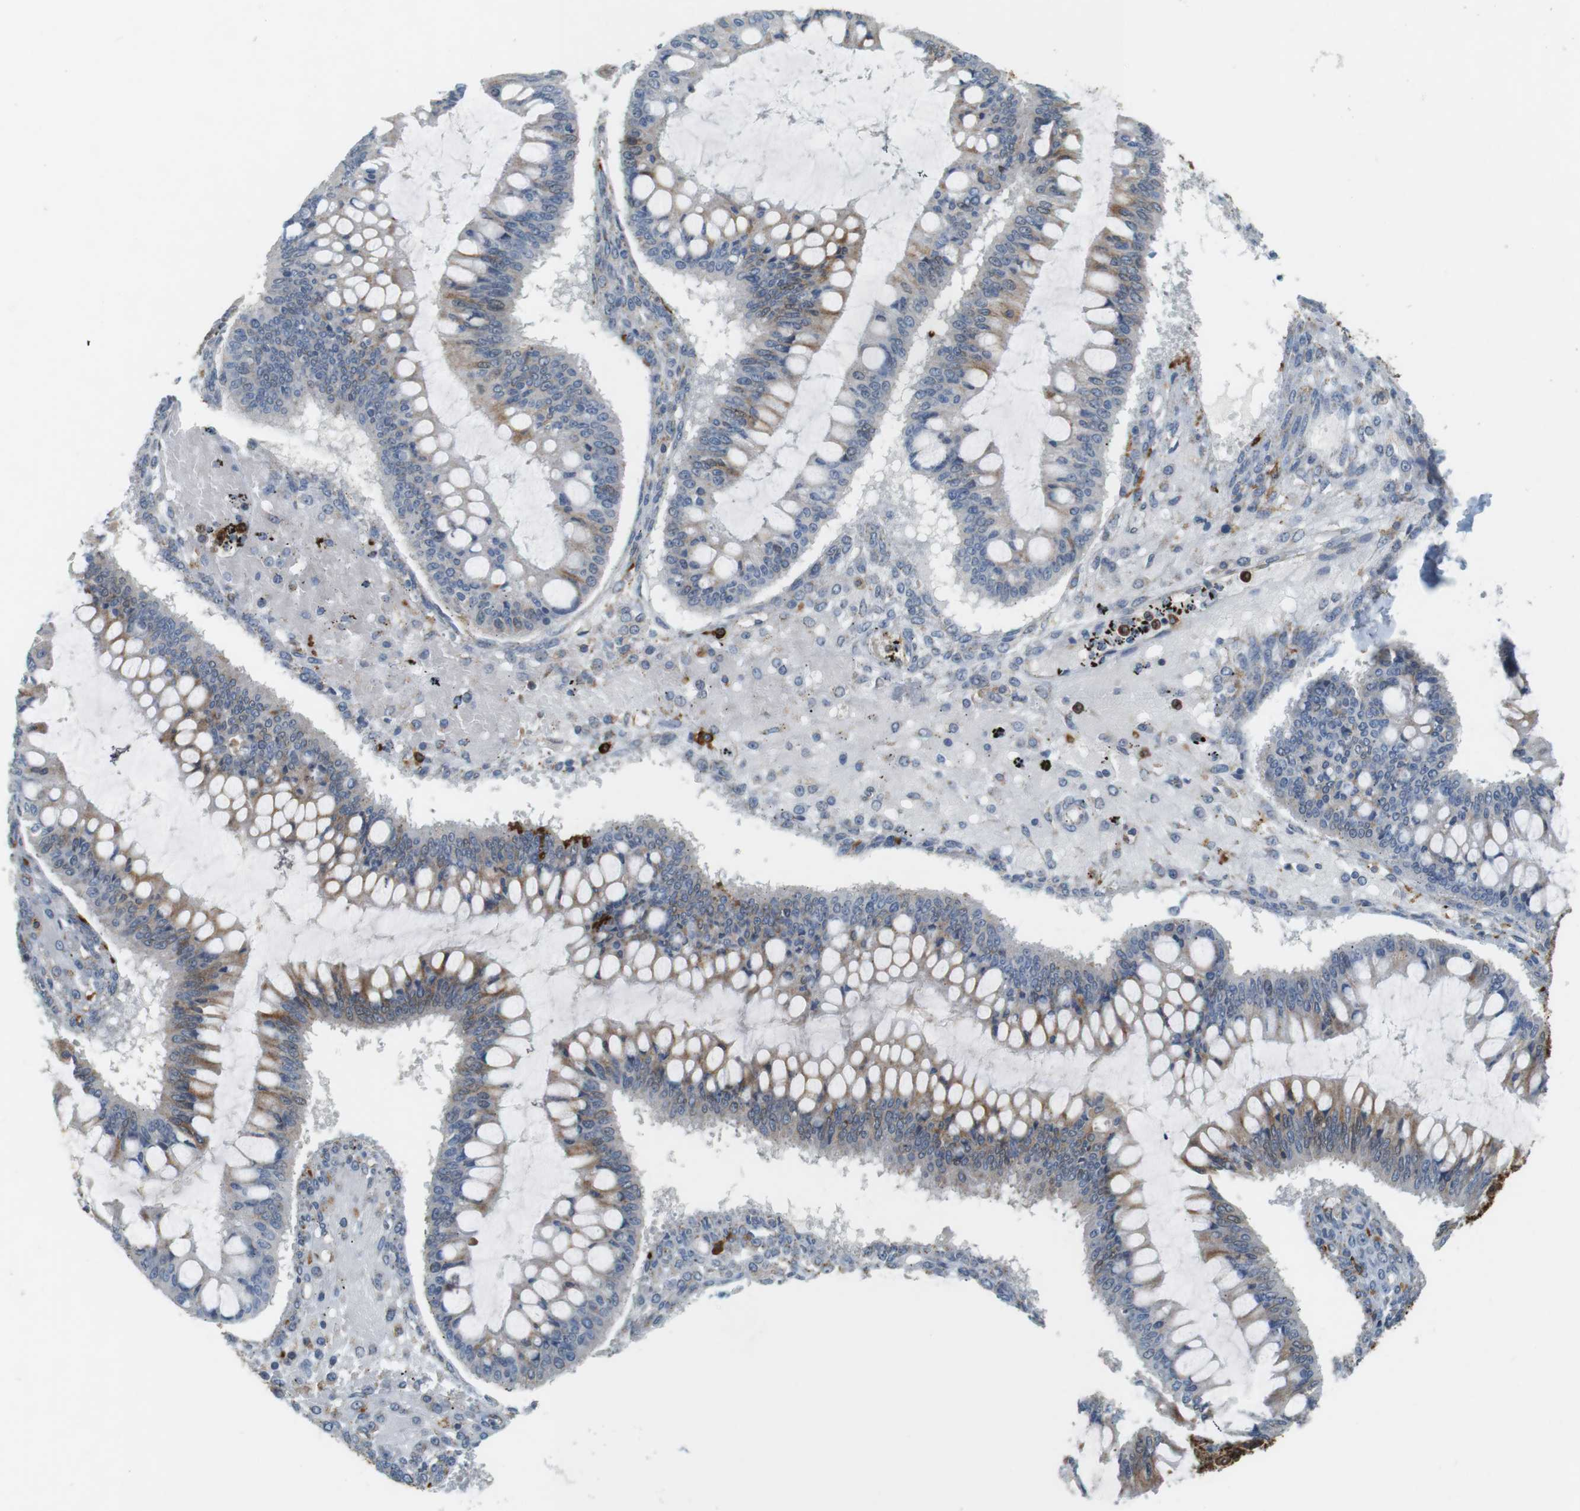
{"staining": {"intensity": "weak", "quantity": ">75%", "location": "cytoplasmic/membranous"}, "tissue": "ovarian cancer", "cell_type": "Tumor cells", "image_type": "cancer", "snomed": [{"axis": "morphology", "description": "Cystadenocarcinoma, mucinous, NOS"}, {"axis": "topography", "description": "Ovary"}], "caption": "Ovarian cancer (mucinous cystadenocarcinoma) stained with IHC exhibits weak cytoplasmic/membranous positivity in approximately >75% of tumor cells.", "gene": "HLA-DRA", "patient": {"sex": "female", "age": 73}}